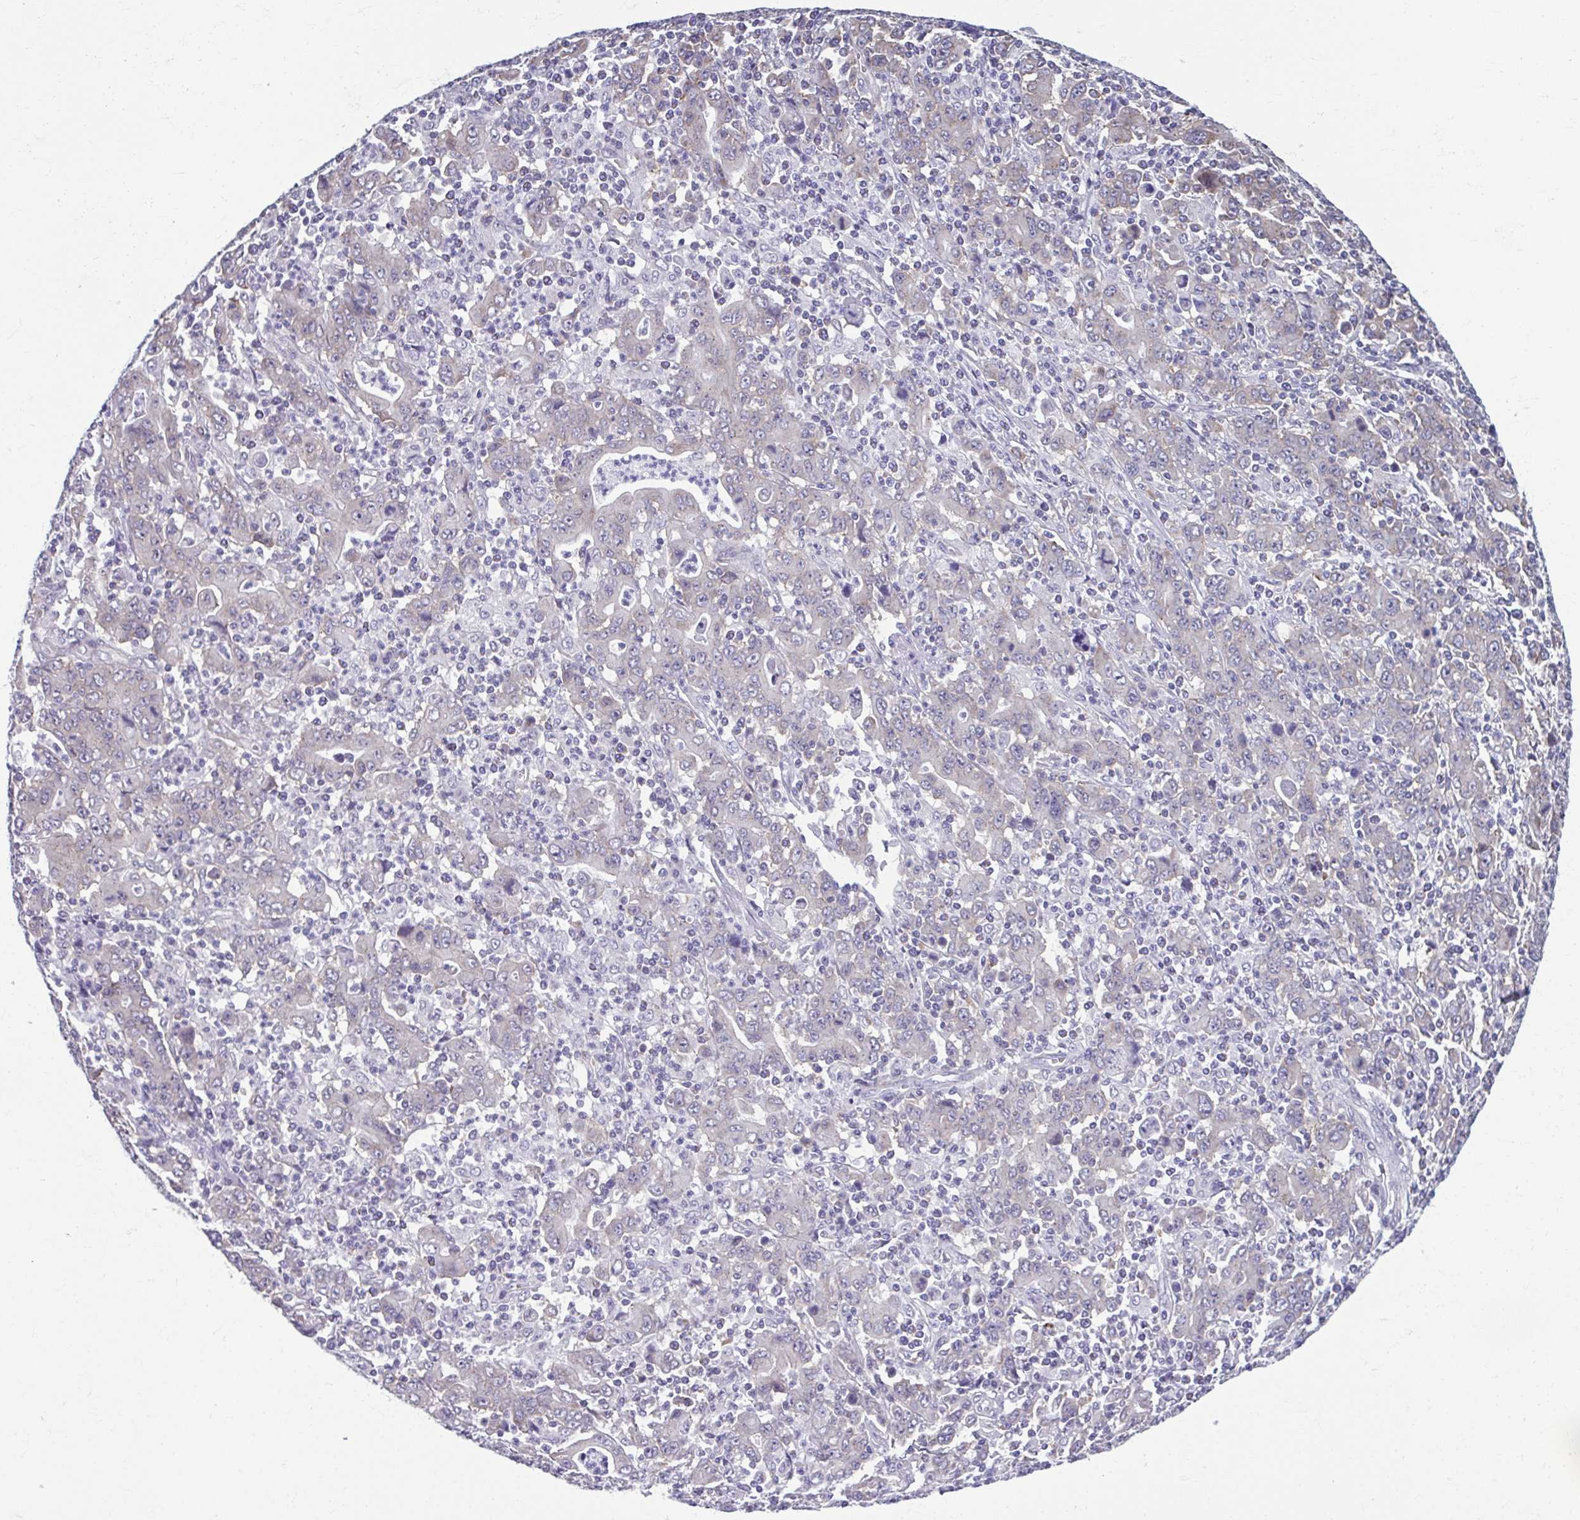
{"staining": {"intensity": "weak", "quantity": "<25%", "location": "cytoplasmic/membranous"}, "tissue": "stomach cancer", "cell_type": "Tumor cells", "image_type": "cancer", "snomed": [{"axis": "morphology", "description": "Adenocarcinoma, NOS"}, {"axis": "topography", "description": "Stomach, upper"}], "caption": "Stomach cancer (adenocarcinoma) stained for a protein using immunohistochemistry (IHC) reveals no positivity tumor cells.", "gene": "TMEM108", "patient": {"sex": "male", "age": 69}}